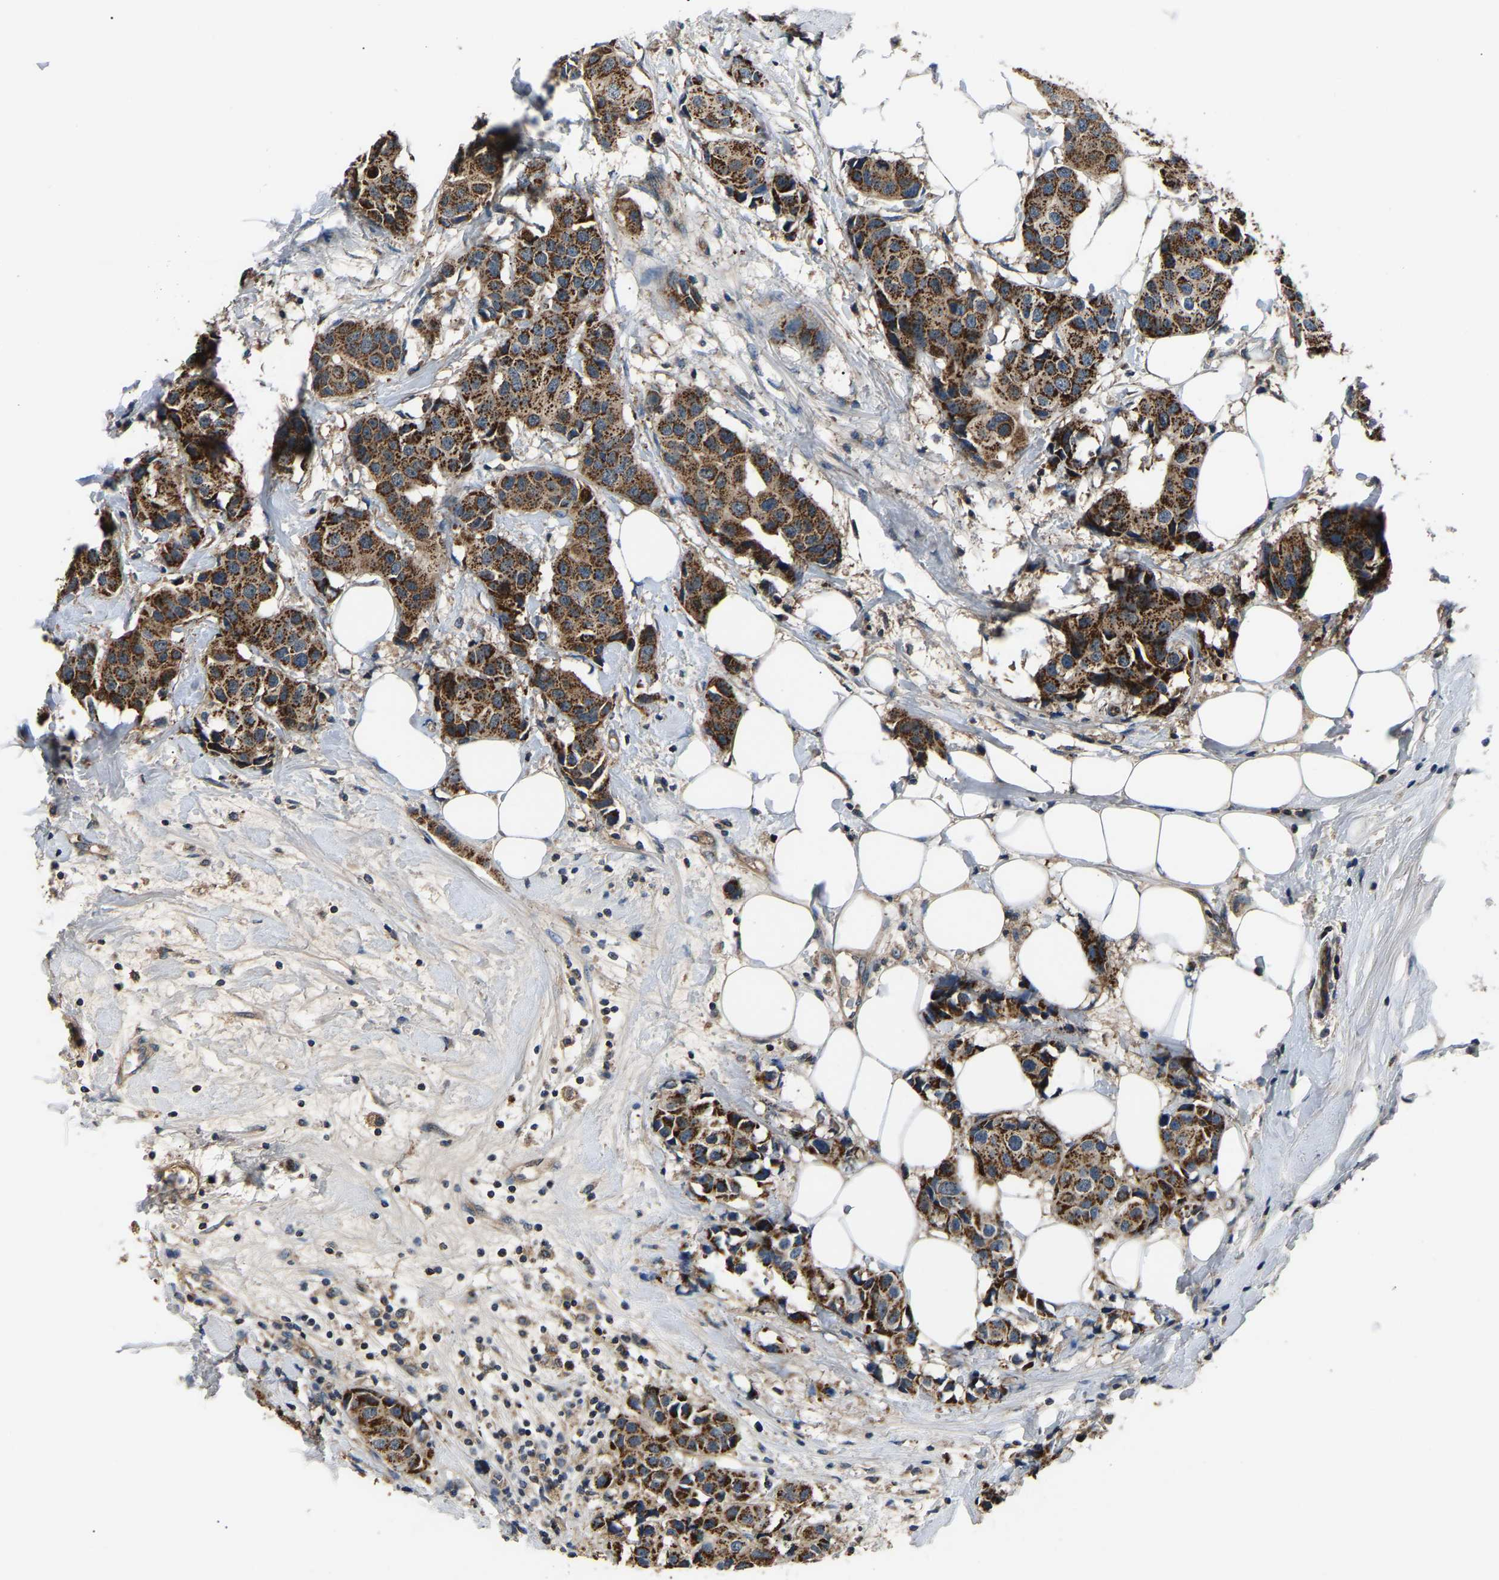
{"staining": {"intensity": "strong", "quantity": ">75%", "location": "cytoplasmic/membranous"}, "tissue": "breast cancer", "cell_type": "Tumor cells", "image_type": "cancer", "snomed": [{"axis": "morphology", "description": "Normal tissue, NOS"}, {"axis": "morphology", "description": "Duct carcinoma"}, {"axis": "topography", "description": "Breast"}], "caption": "This photomicrograph exhibits infiltrating ductal carcinoma (breast) stained with immunohistochemistry (IHC) to label a protein in brown. The cytoplasmic/membranous of tumor cells show strong positivity for the protein. Nuclei are counter-stained blue.", "gene": "GGCT", "patient": {"sex": "female", "age": 39}}